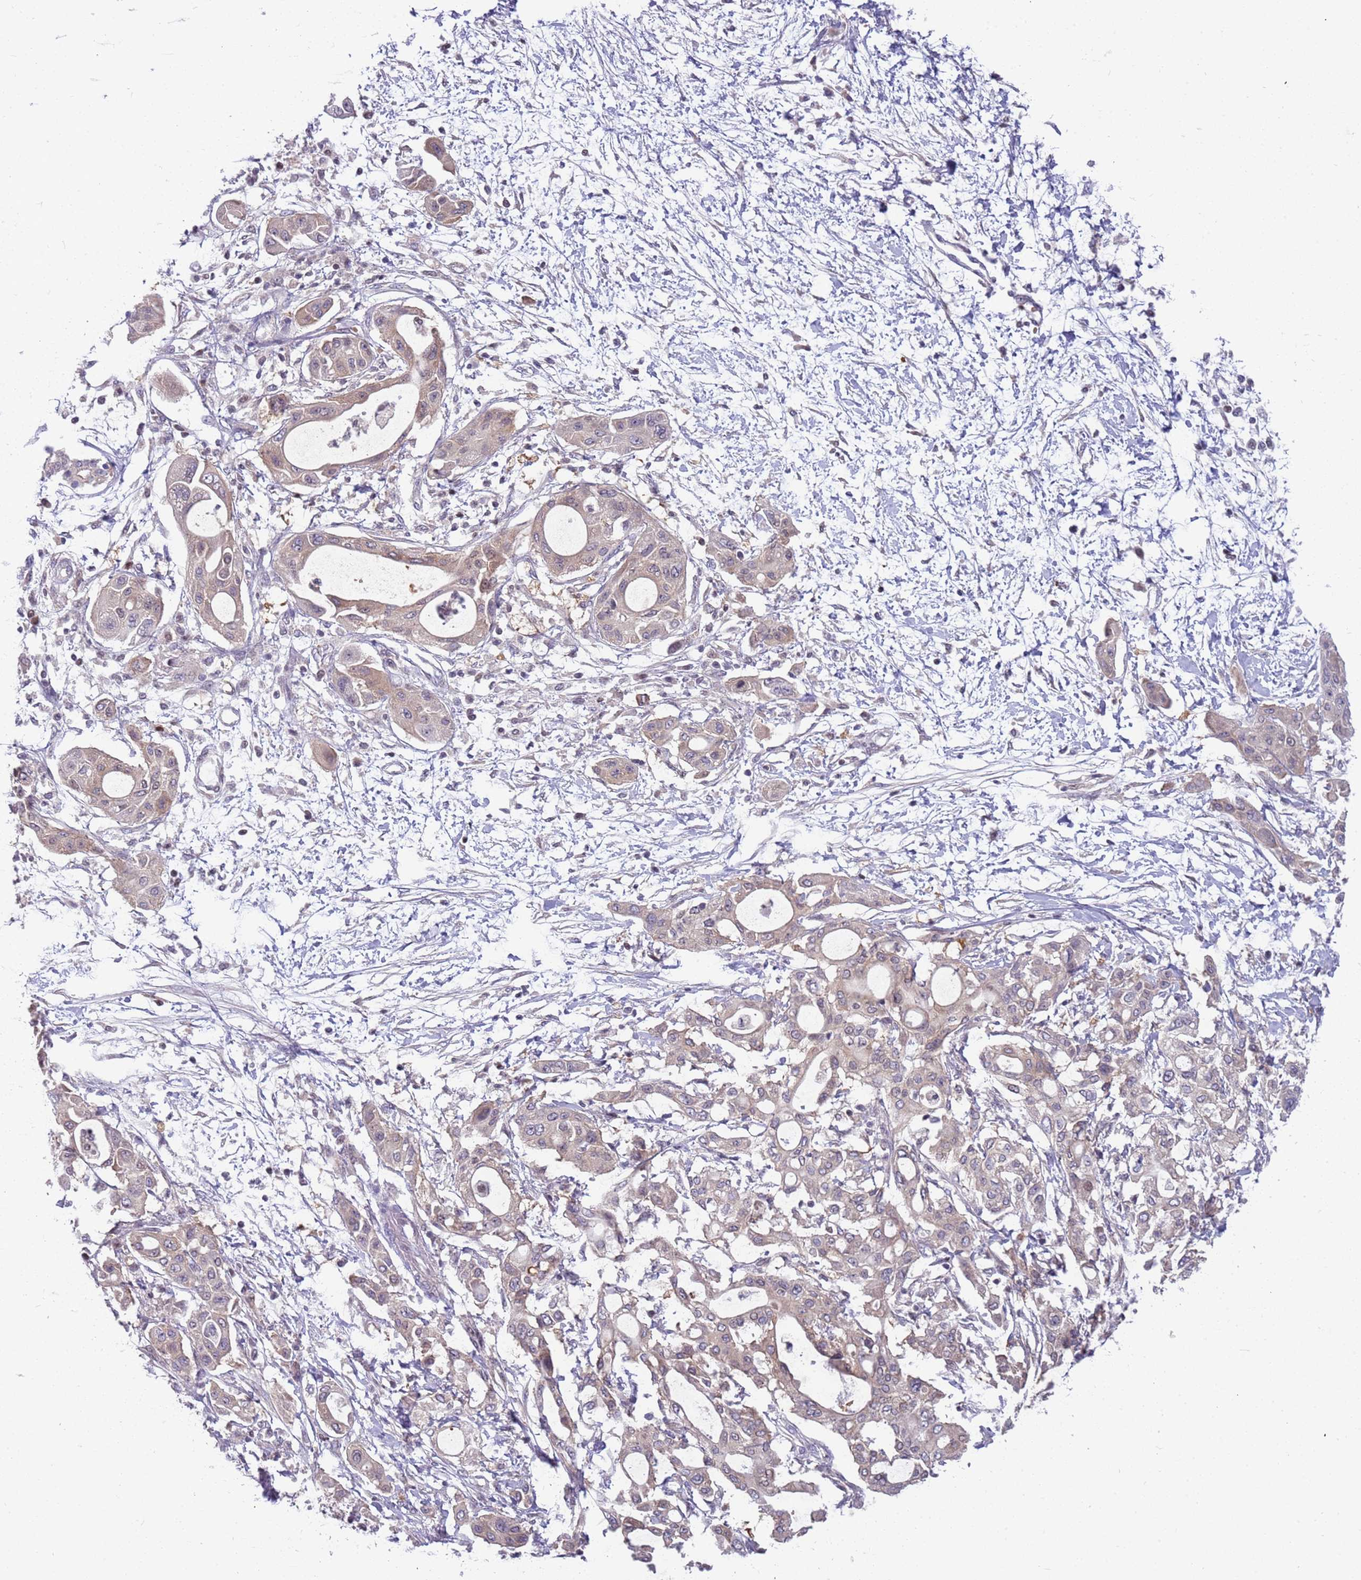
{"staining": {"intensity": "weak", "quantity": "25%-75%", "location": "cytoplasmic/membranous"}, "tissue": "pancreatic cancer", "cell_type": "Tumor cells", "image_type": "cancer", "snomed": [{"axis": "morphology", "description": "Adenocarcinoma, NOS"}, {"axis": "topography", "description": "Pancreas"}], "caption": "DAB (3,3'-diaminobenzidine) immunohistochemical staining of adenocarcinoma (pancreatic) demonstrates weak cytoplasmic/membranous protein staining in about 25%-75% of tumor cells.", "gene": "ARHGEF5", "patient": {"sex": "male", "age": 68}}